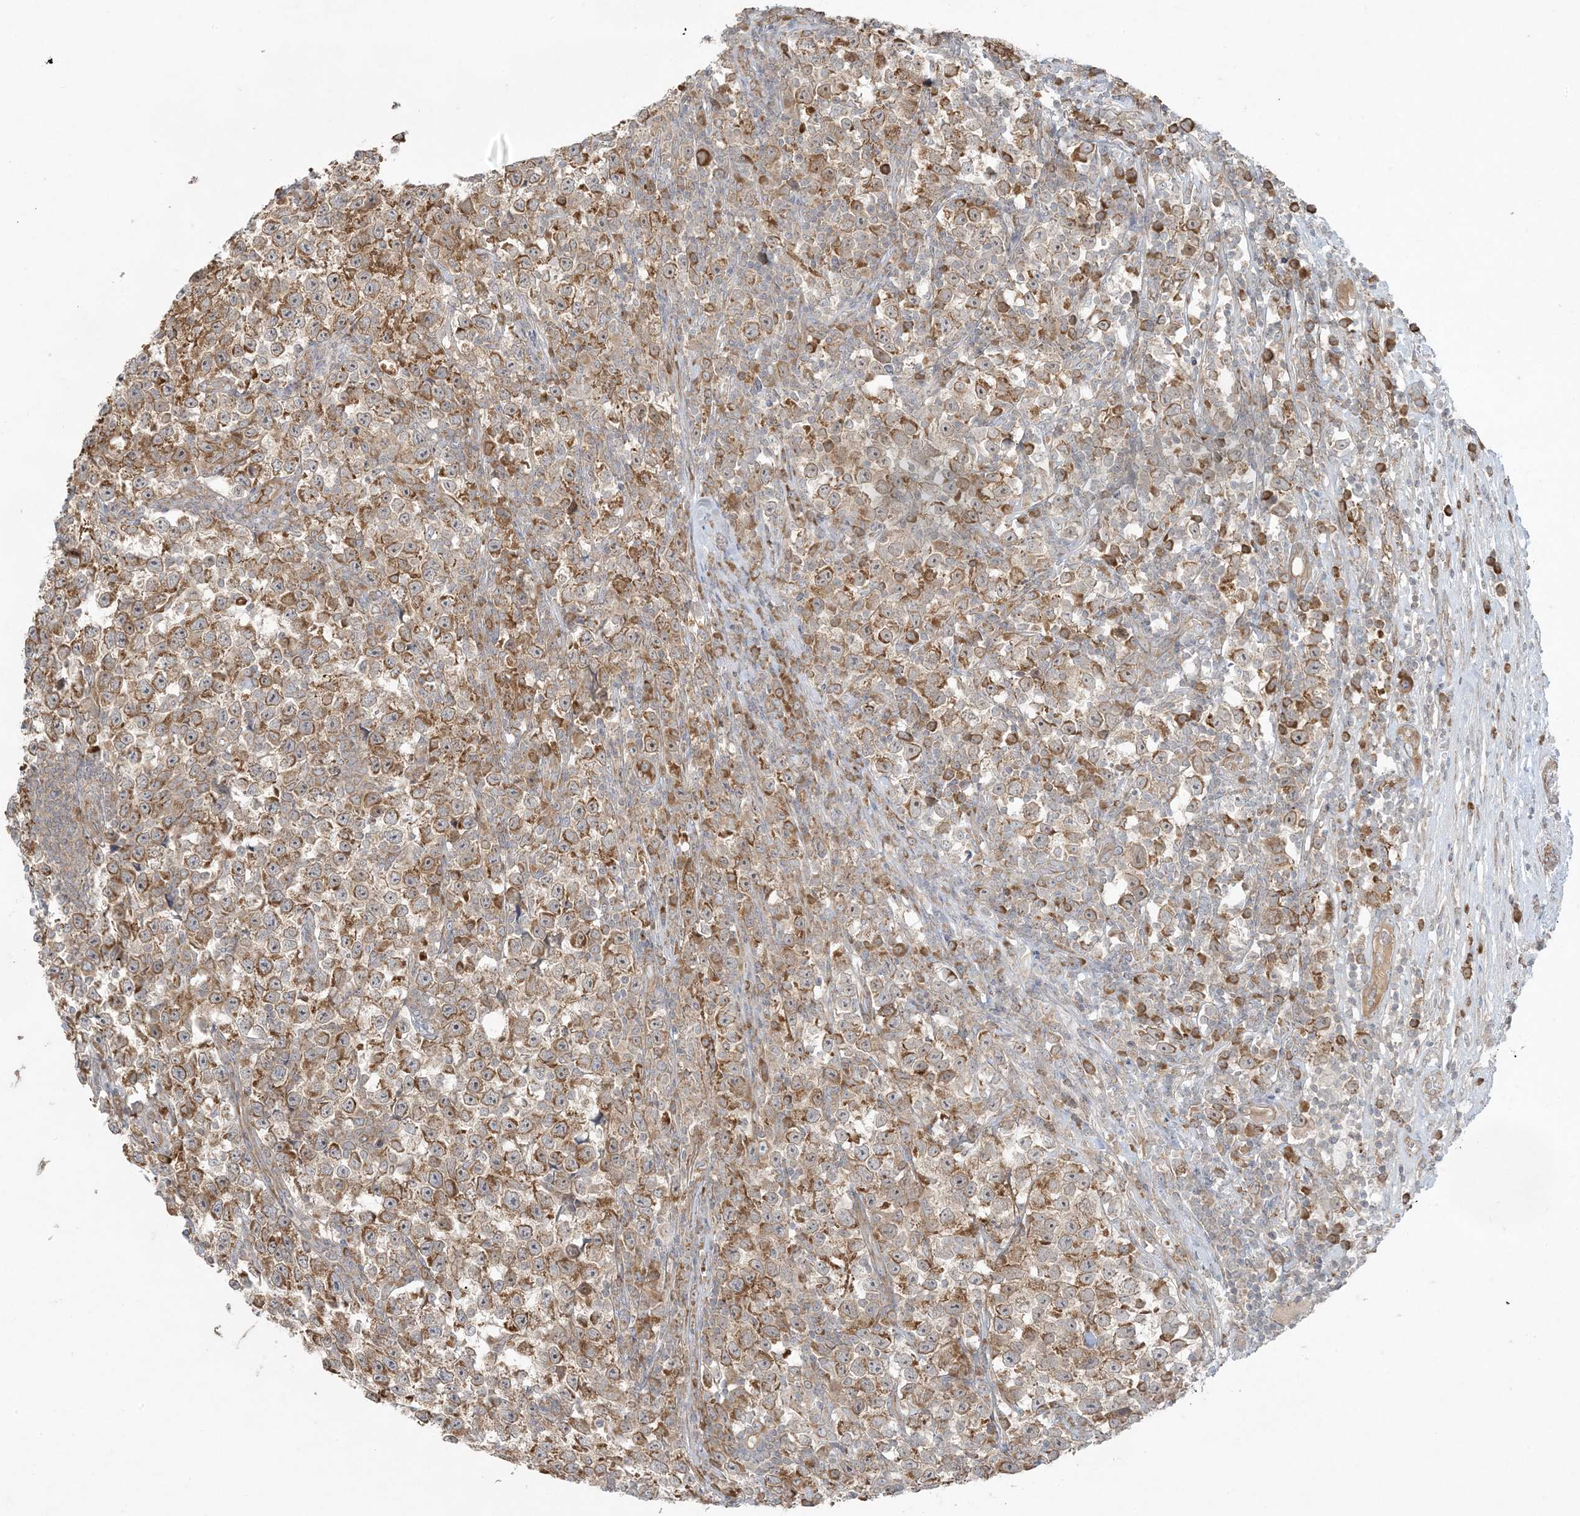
{"staining": {"intensity": "moderate", "quantity": ">75%", "location": "cytoplasmic/membranous"}, "tissue": "testis cancer", "cell_type": "Tumor cells", "image_type": "cancer", "snomed": [{"axis": "morphology", "description": "Normal tissue, NOS"}, {"axis": "morphology", "description": "Seminoma, NOS"}, {"axis": "topography", "description": "Testis"}], "caption": "This is a histology image of IHC staining of testis cancer, which shows moderate positivity in the cytoplasmic/membranous of tumor cells.", "gene": "ZNF263", "patient": {"sex": "male", "age": 43}}